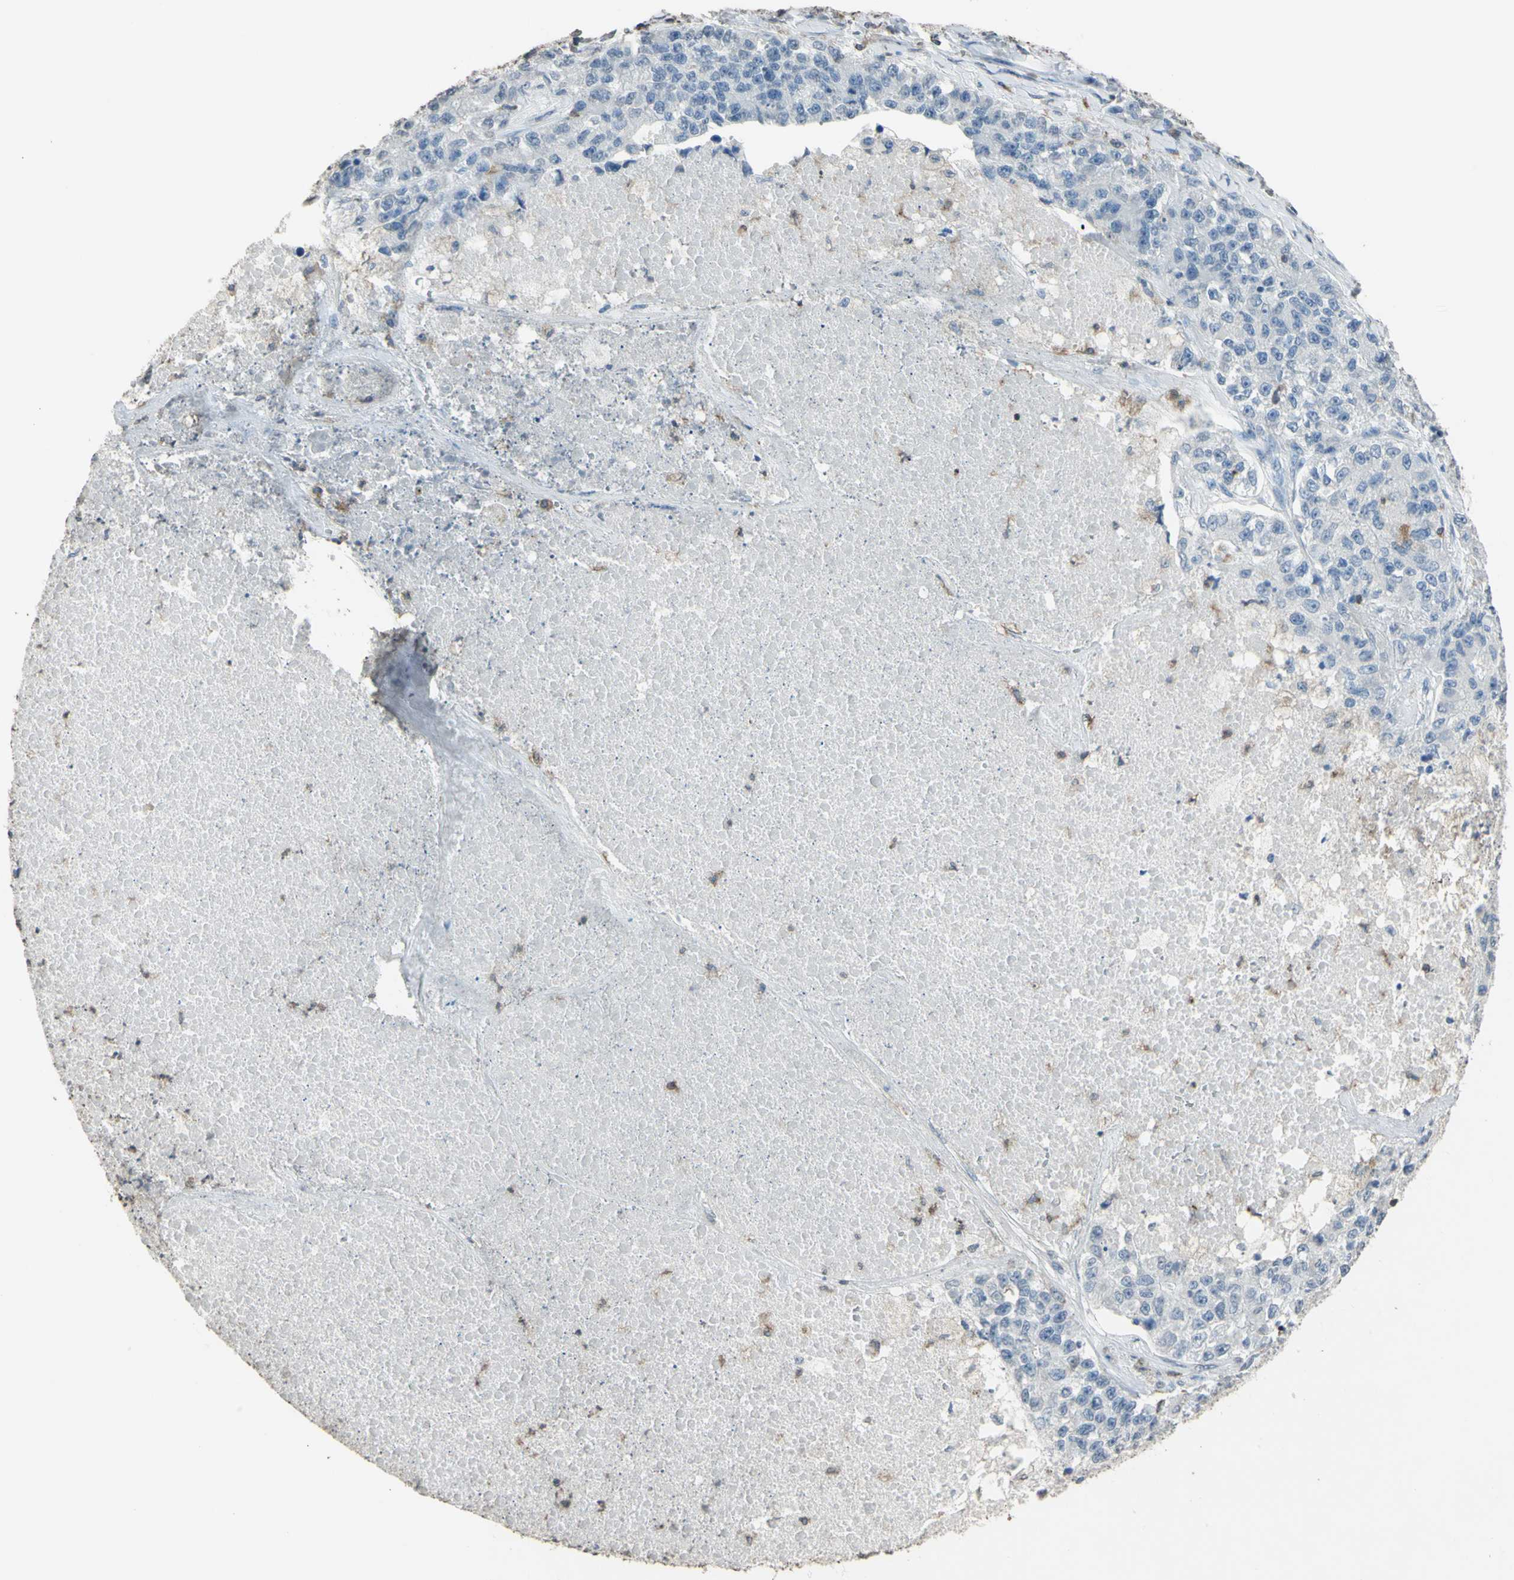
{"staining": {"intensity": "negative", "quantity": "none", "location": "none"}, "tissue": "lung cancer", "cell_type": "Tumor cells", "image_type": "cancer", "snomed": [{"axis": "morphology", "description": "Adenocarcinoma, NOS"}, {"axis": "topography", "description": "Lung"}], "caption": "An IHC image of lung adenocarcinoma is shown. There is no staining in tumor cells of lung adenocarcinoma.", "gene": "PSTPIP1", "patient": {"sex": "male", "age": 49}}